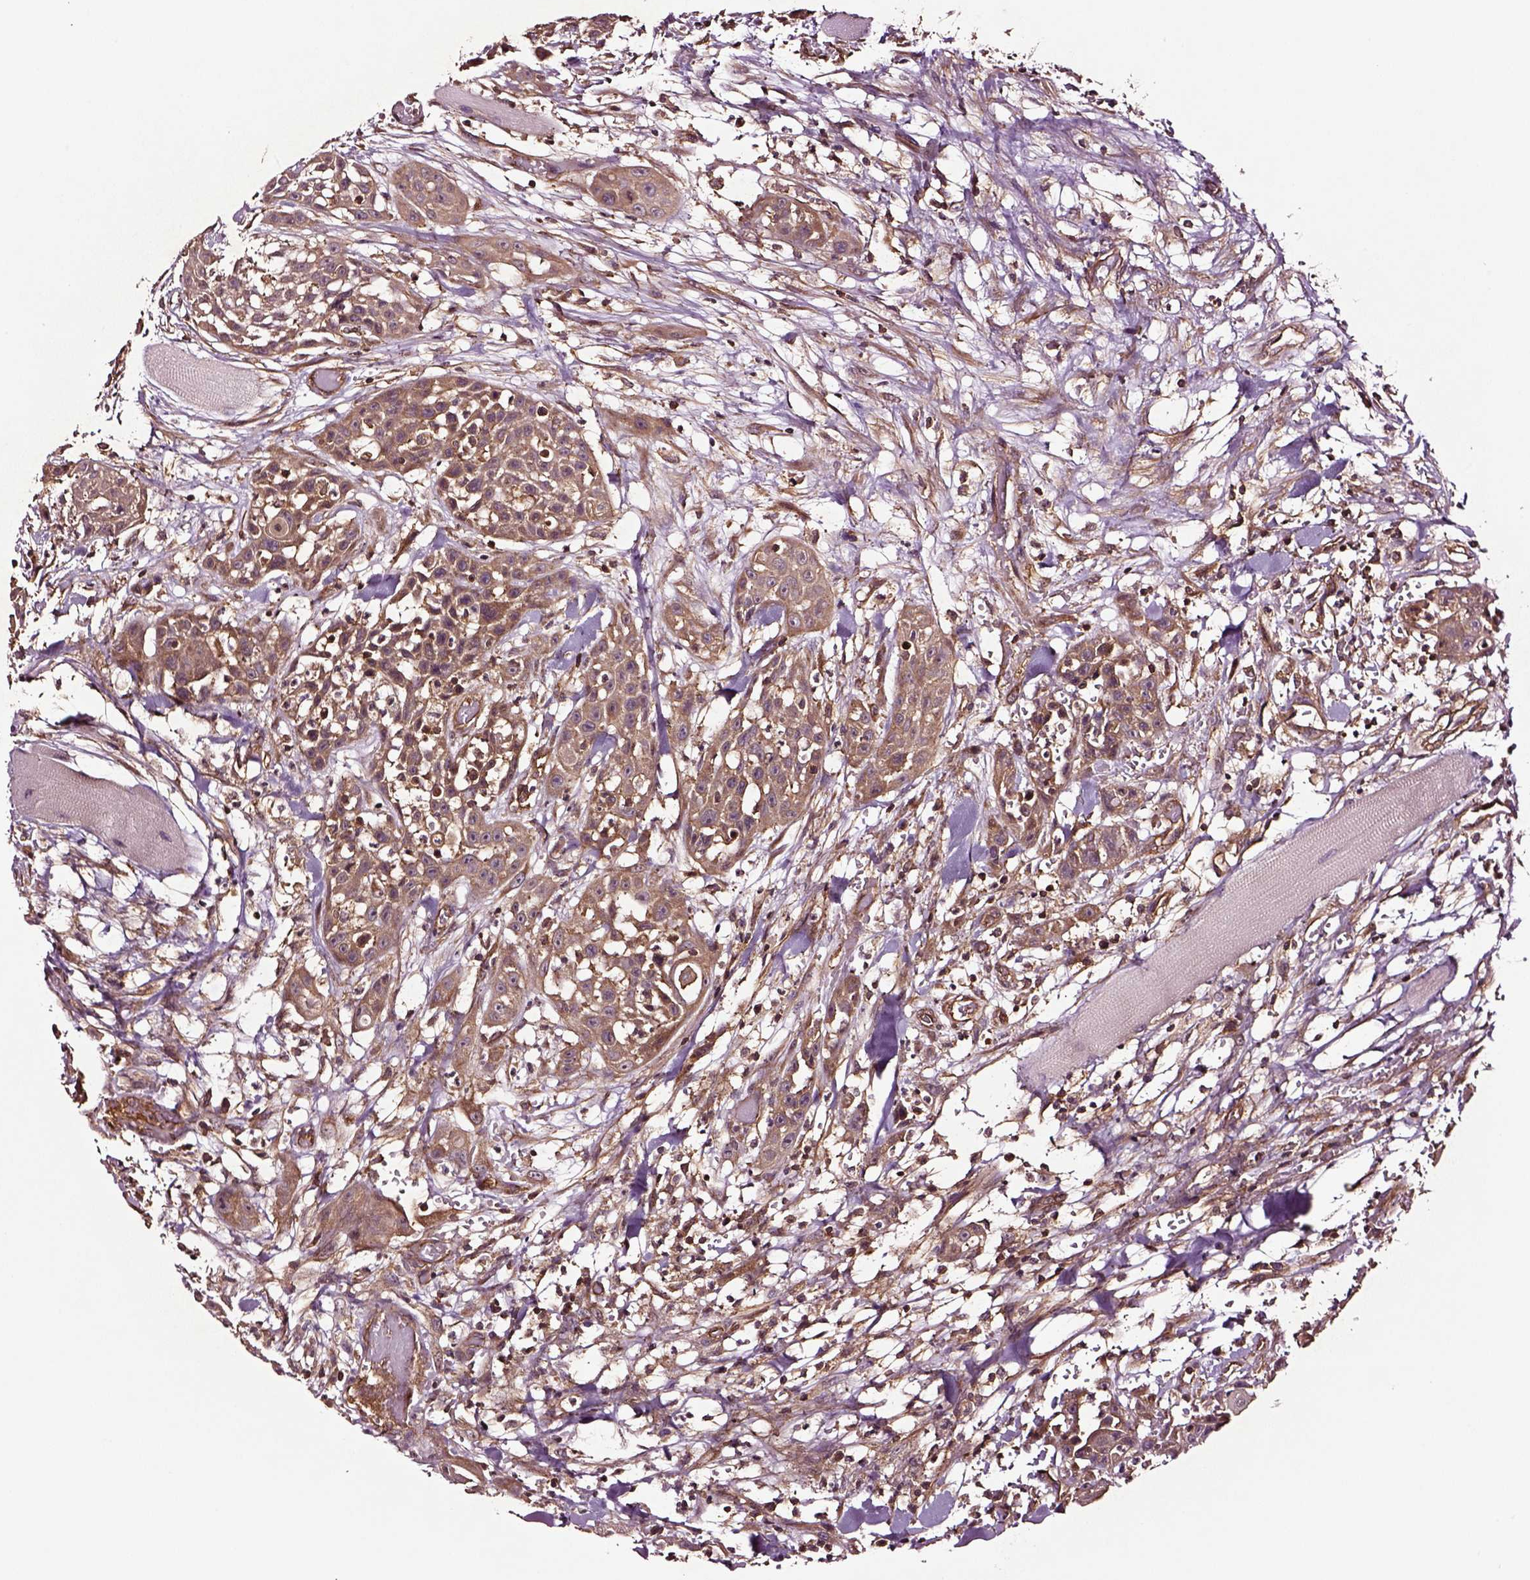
{"staining": {"intensity": "moderate", "quantity": ">75%", "location": "cytoplasmic/membranous"}, "tissue": "head and neck cancer", "cell_type": "Tumor cells", "image_type": "cancer", "snomed": [{"axis": "morphology", "description": "Squamous cell carcinoma, NOS"}, {"axis": "topography", "description": "Oral tissue"}, {"axis": "topography", "description": "Head-Neck"}], "caption": "An IHC micrograph of neoplastic tissue is shown. Protein staining in brown highlights moderate cytoplasmic/membranous positivity in head and neck cancer (squamous cell carcinoma) within tumor cells. Nuclei are stained in blue.", "gene": "RASSF5", "patient": {"sex": "male", "age": 81}}